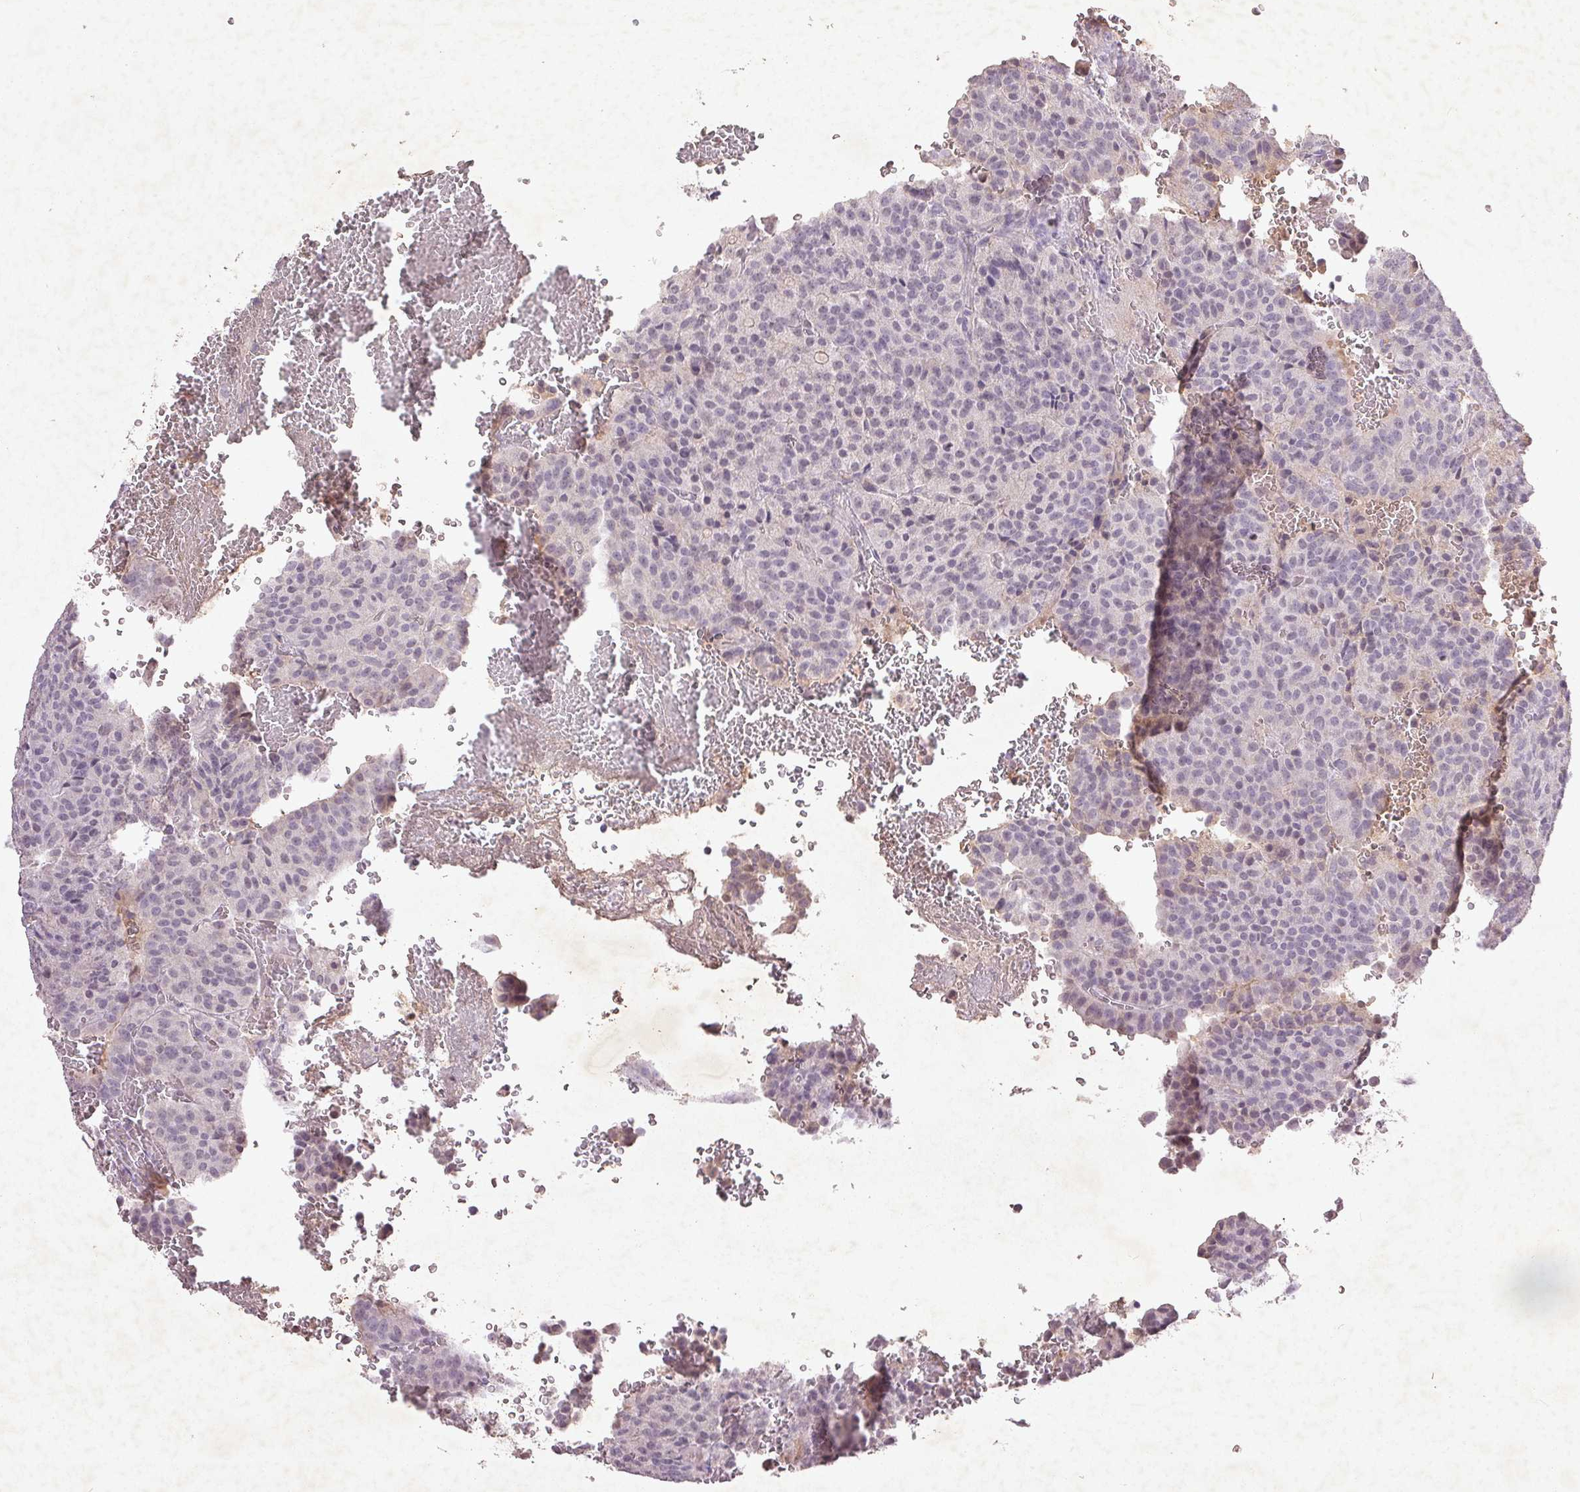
{"staining": {"intensity": "negative", "quantity": "none", "location": "none"}, "tissue": "carcinoid", "cell_type": "Tumor cells", "image_type": "cancer", "snomed": [{"axis": "morphology", "description": "Carcinoid, malignant, NOS"}, {"axis": "topography", "description": "Lung"}], "caption": "Immunohistochemistry (IHC) histopathology image of human carcinoid (malignant) stained for a protein (brown), which shows no positivity in tumor cells.", "gene": "FAM168B", "patient": {"sex": "male", "age": 70}}